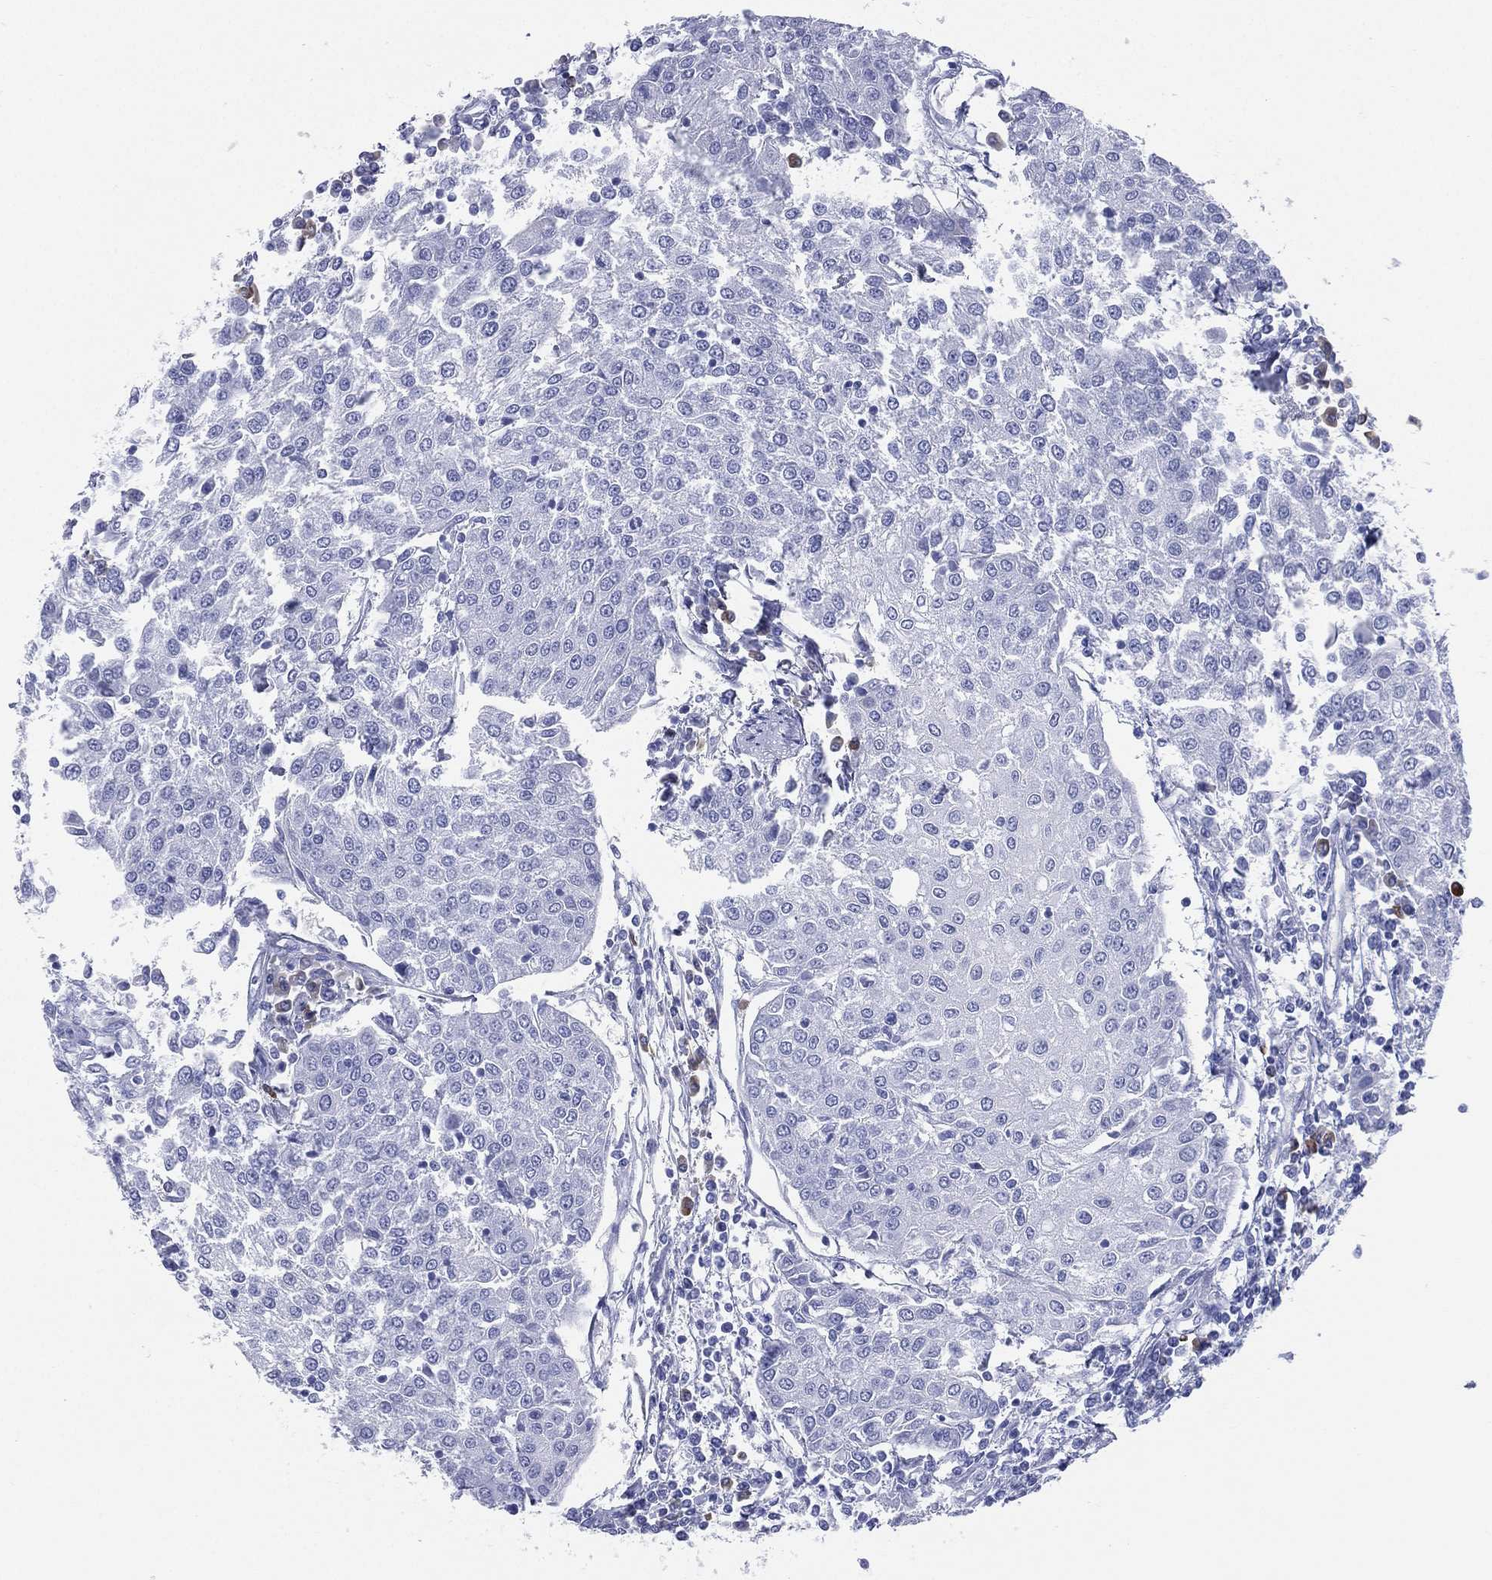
{"staining": {"intensity": "negative", "quantity": "none", "location": "none"}, "tissue": "urothelial cancer", "cell_type": "Tumor cells", "image_type": "cancer", "snomed": [{"axis": "morphology", "description": "Urothelial carcinoma, High grade"}, {"axis": "topography", "description": "Urinary bladder"}], "caption": "Tumor cells show no significant positivity in urothelial carcinoma (high-grade).", "gene": "CD79A", "patient": {"sex": "female", "age": 85}}